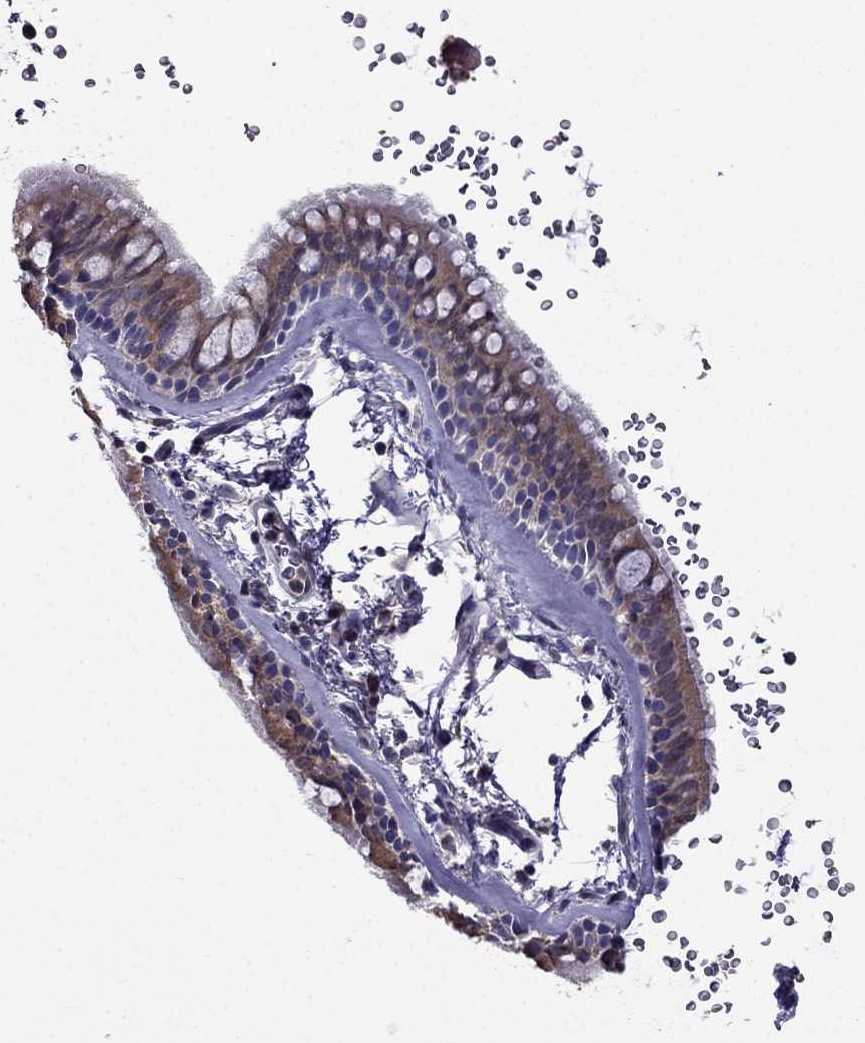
{"staining": {"intensity": "moderate", "quantity": ">75%", "location": "cytoplasmic/membranous"}, "tissue": "bronchus", "cell_type": "Respiratory epithelial cells", "image_type": "normal", "snomed": [{"axis": "morphology", "description": "Normal tissue, NOS"}, {"axis": "topography", "description": "Lymph node"}, {"axis": "topography", "description": "Bronchus"}], "caption": "Moderate cytoplasmic/membranous staining is seen in about >75% of respiratory epithelial cells in normal bronchus. (brown staining indicates protein expression, while blue staining denotes nuclei).", "gene": "SCNN1D", "patient": {"sex": "female", "age": 70}}